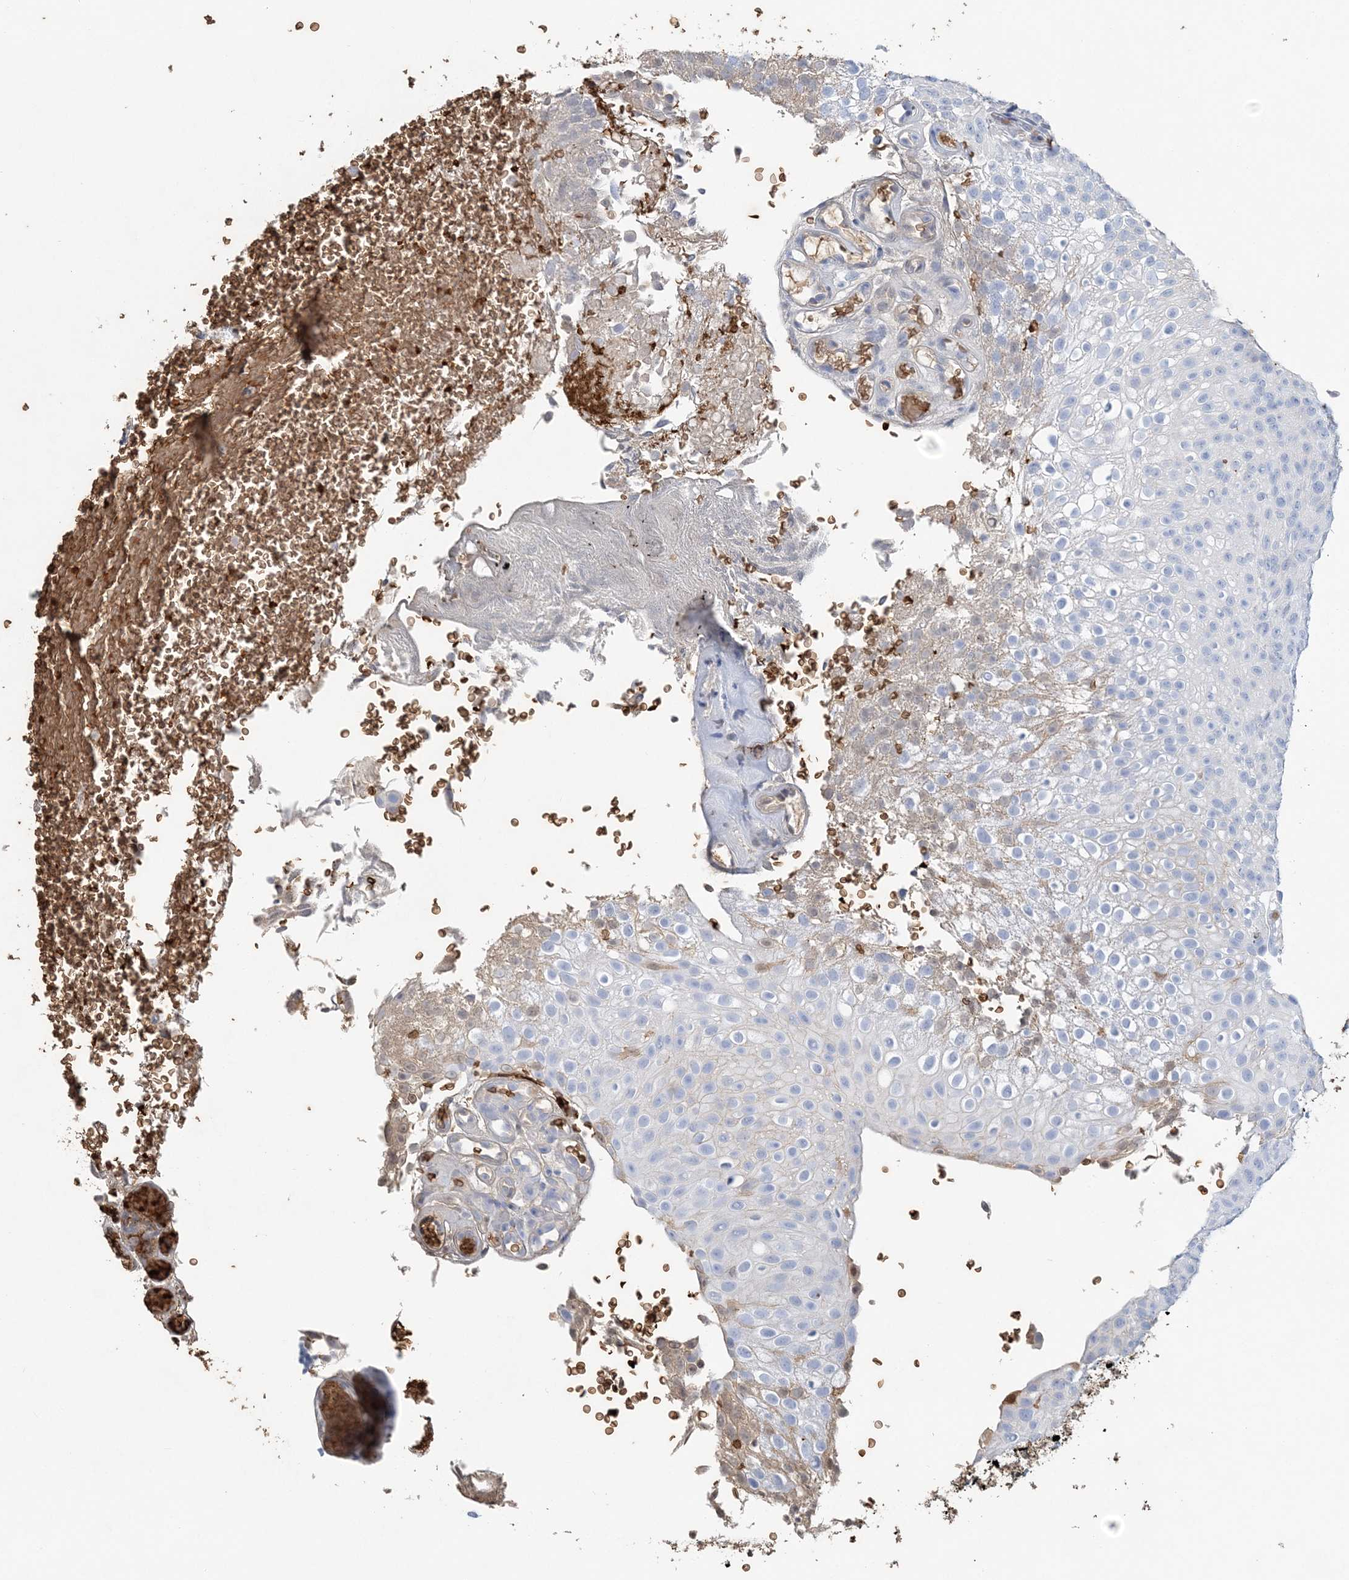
{"staining": {"intensity": "negative", "quantity": "none", "location": "none"}, "tissue": "urothelial cancer", "cell_type": "Tumor cells", "image_type": "cancer", "snomed": [{"axis": "morphology", "description": "Urothelial carcinoma, Low grade"}, {"axis": "topography", "description": "Urinary bladder"}], "caption": "DAB immunohistochemical staining of human urothelial cancer demonstrates no significant staining in tumor cells.", "gene": "HBD", "patient": {"sex": "male", "age": 78}}